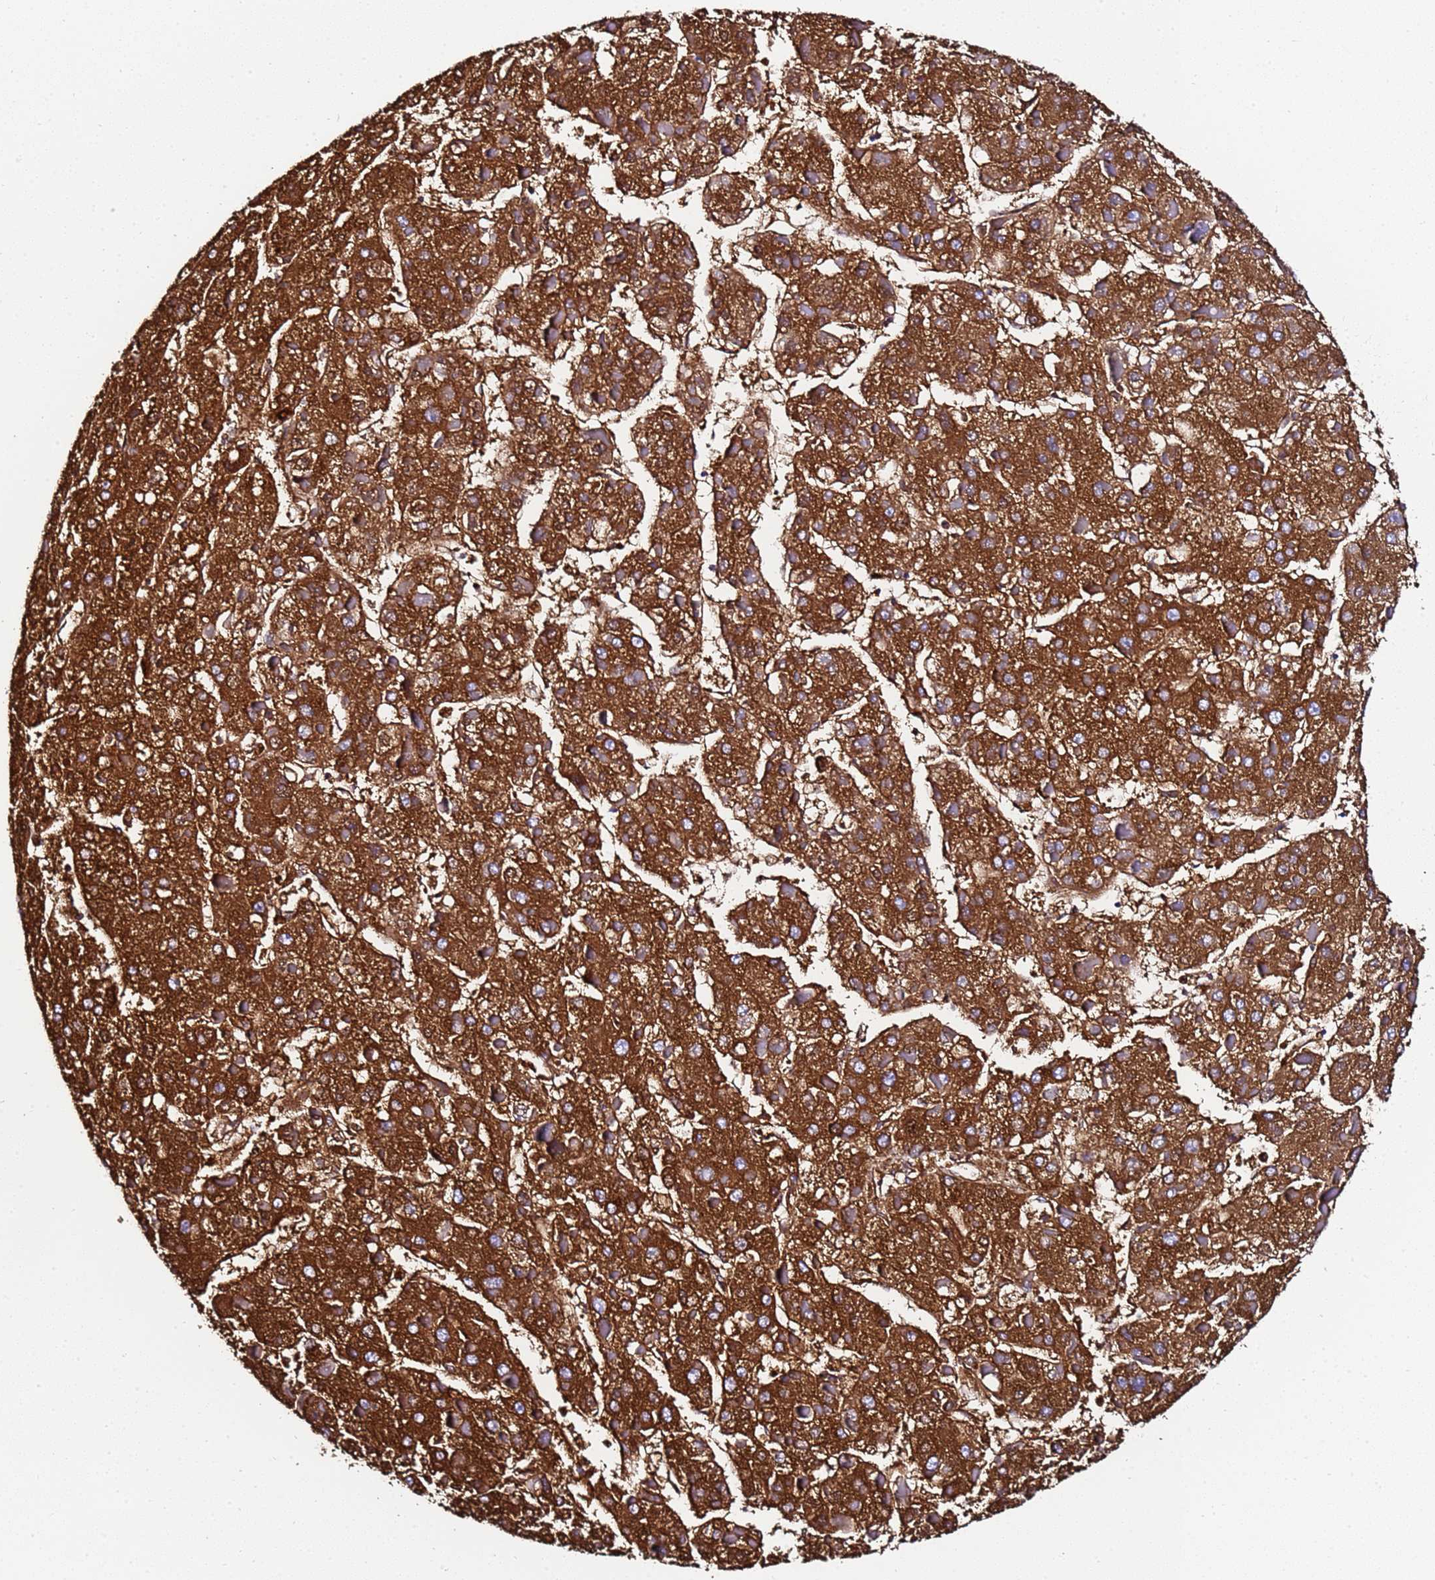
{"staining": {"intensity": "strong", "quantity": ">75%", "location": "cytoplasmic/membranous"}, "tissue": "liver cancer", "cell_type": "Tumor cells", "image_type": "cancer", "snomed": [{"axis": "morphology", "description": "Carcinoma, Hepatocellular, NOS"}, {"axis": "topography", "description": "Liver"}], "caption": "Protein expression analysis of human liver hepatocellular carcinoma reveals strong cytoplasmic/membranous expression in about >75% of tumor cells.", "gene": "FTL", "patient": {"sex": "female", "age": 73}}